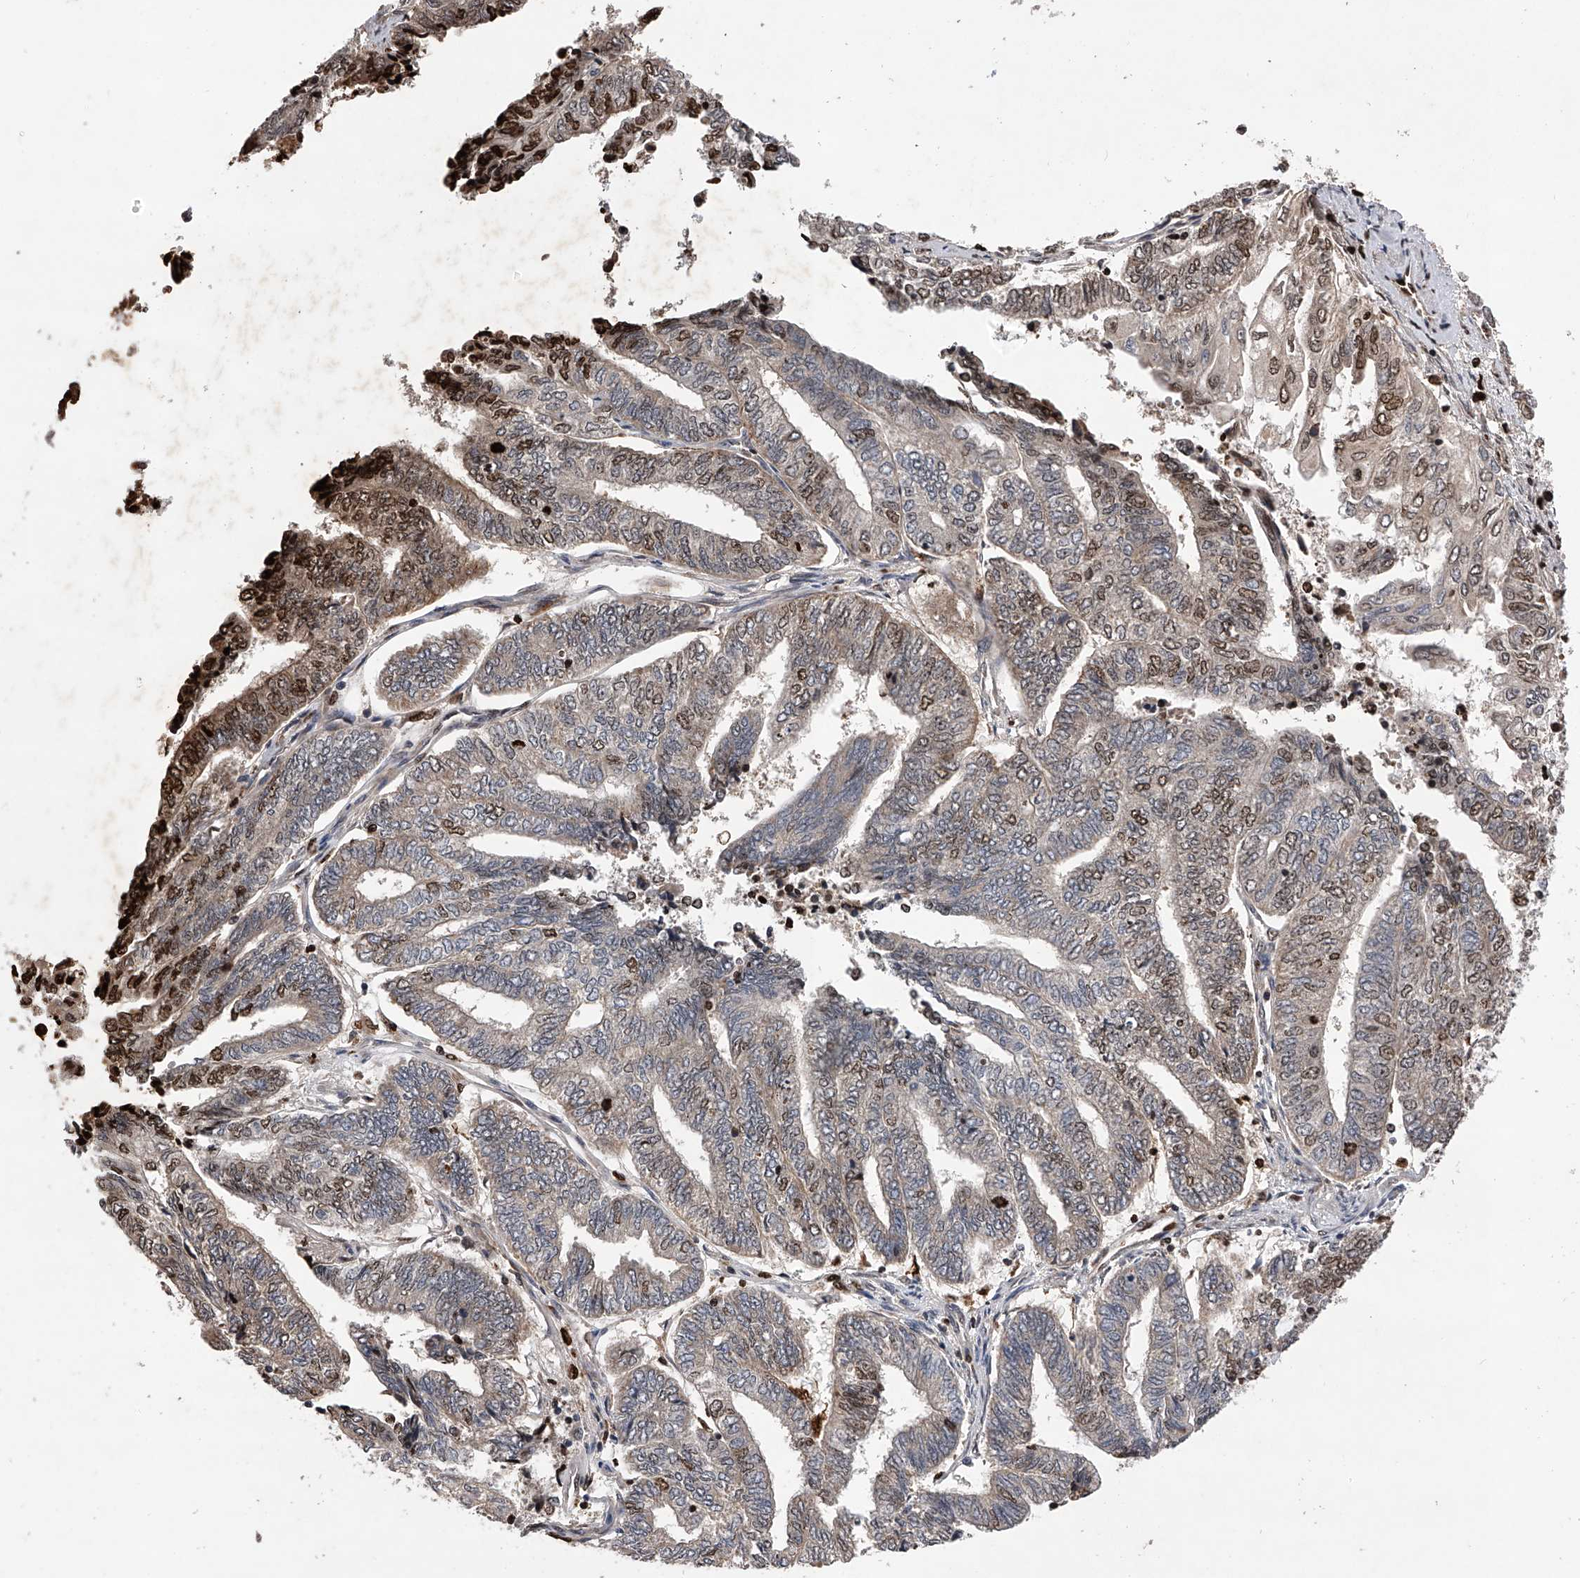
{"staining": {"intensity": "moderate", "quantity": "25%-75%", "location": "cytoplasmic/membranous,nuclear"}, "tissue": "endometrial cancer", "cell_type": "Tumor cells", "image_type": "cancer", "snomed": [{"axis": "morphology", "description": "Adenocarcinoma, NOS"}, {"axis": "topography", "description": "Uterus"}, {"axis": "topography", "description": "Endometrium"}], "caption": "A brown stain highlights moderate cytoplasmic/membranous and nuclear expression of a protein in endometrial cancer (adenocarcinoma) tumor cells.", "gene": "MAP3K11", "patient": {"sex": "female", "age": 70}}